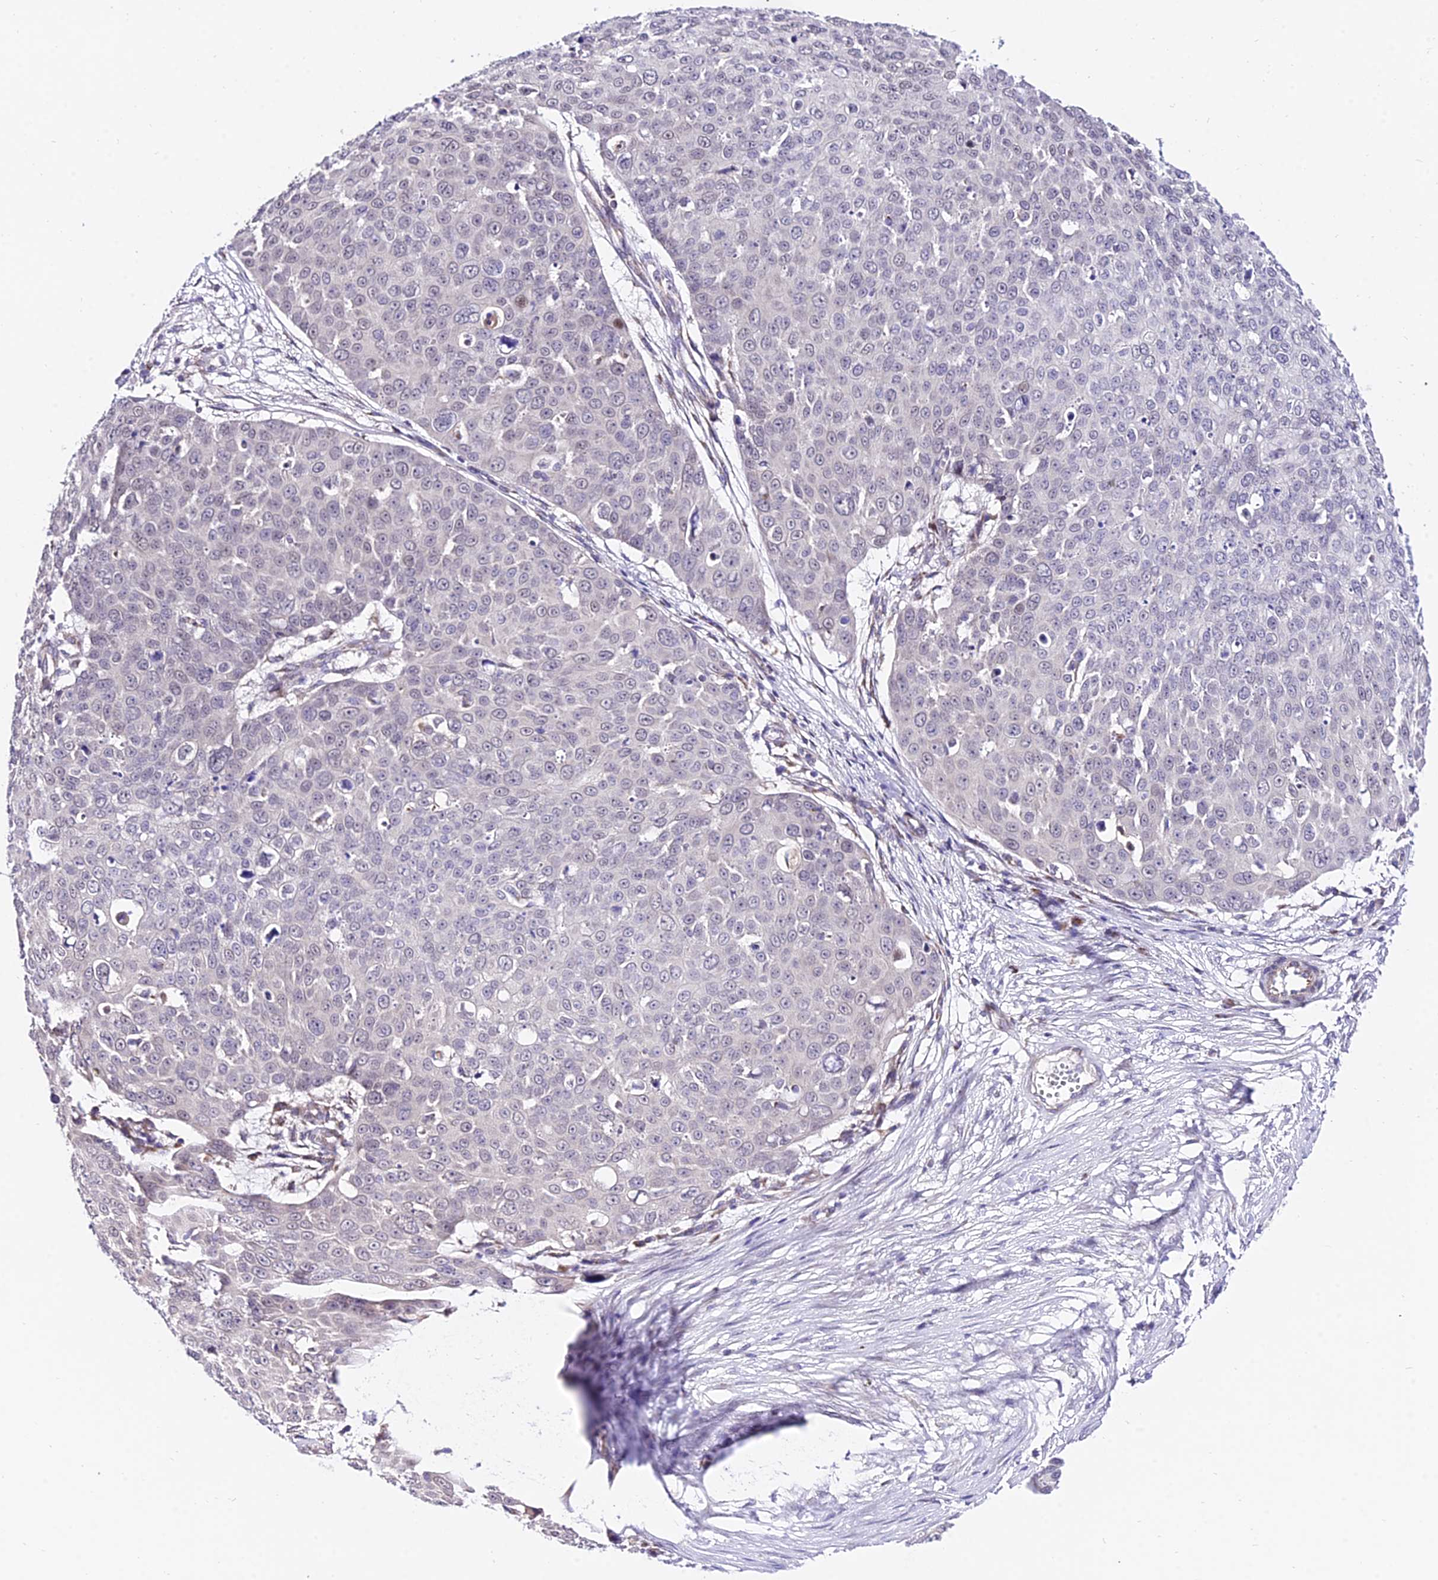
{"staining": {"intensity": "negative", "quantity": "none", "location": "none"}, "tissue": "skin cancer", "cell_type": "Tumor cells", "image_type": "cancer", "snomed": [{"axis": "morphology", "description": "Squamous cell carcinoma, NOS"}, {"axis": "topography", "description": "Skin"}], "caption": "DAB (3,3'-diaminobenzidine) immunohistochemical staining of squamous cell carcinoma (skin) reveals no significant staining in tumor cells.", "gene": "ATP5PB", "patient": {"sex": "male", "age": 71}}